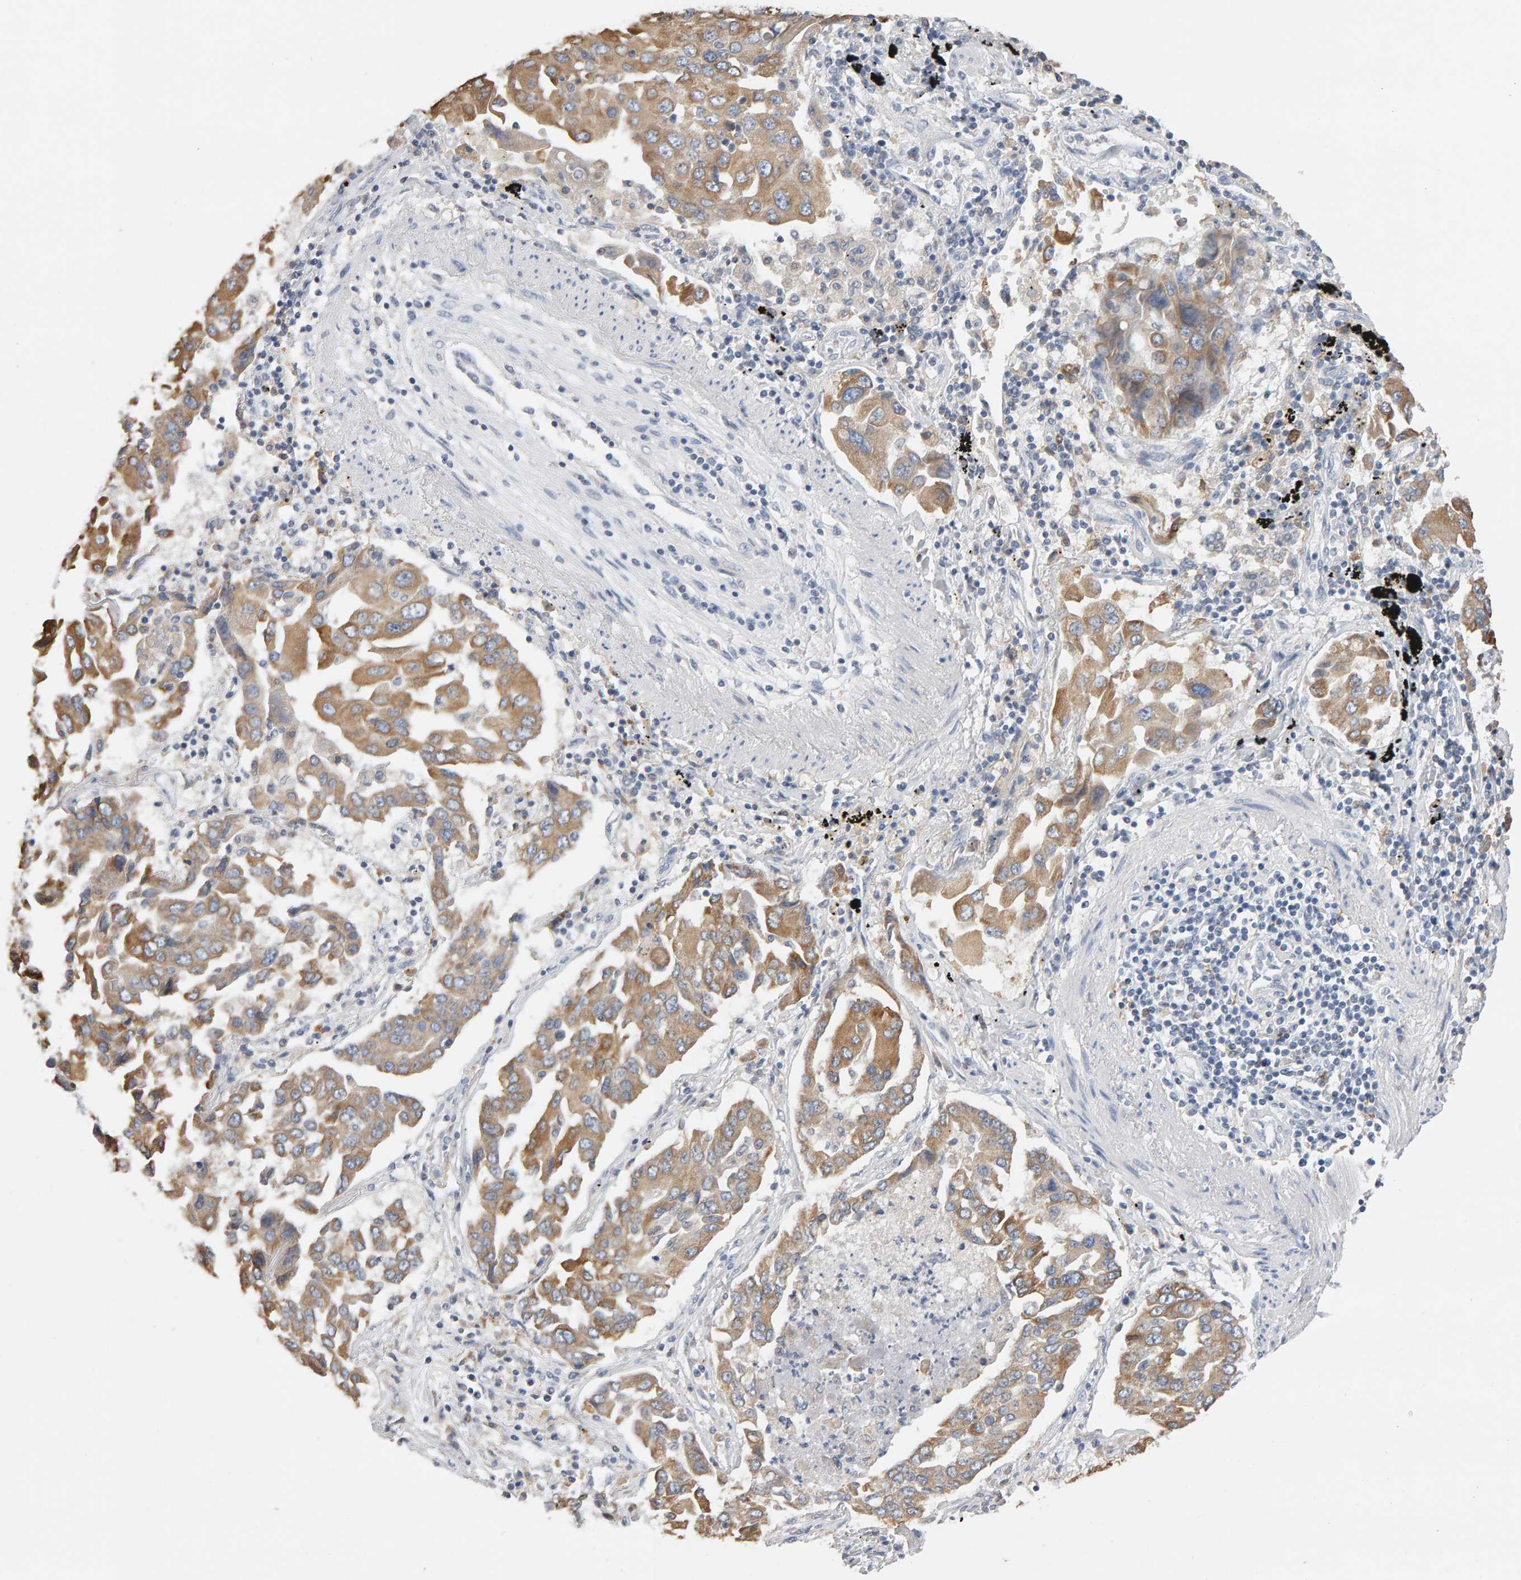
{"staining": {"intensity": "moderate", "quantity": ">75%", "location": "cytoplasmic/membranous"}, "tissue": "lung cancer", "cell_type": "Tumor cells", "image_type": "cancer", "snomed": [{"axis": "morphology", "description": "Adenocarcinoma, NOS"}, {"axis": "topography", "description": "Lung"}], "caption": "There is medium levels of moderate cytoplasmic/membranous expression in tumor cells of lung cancer (adenocarcinoma), as demonstrated by immunohistochemical staining (brown color).", "gene": "SGPL1", "patient": {"sex": "female", "age": 65}}